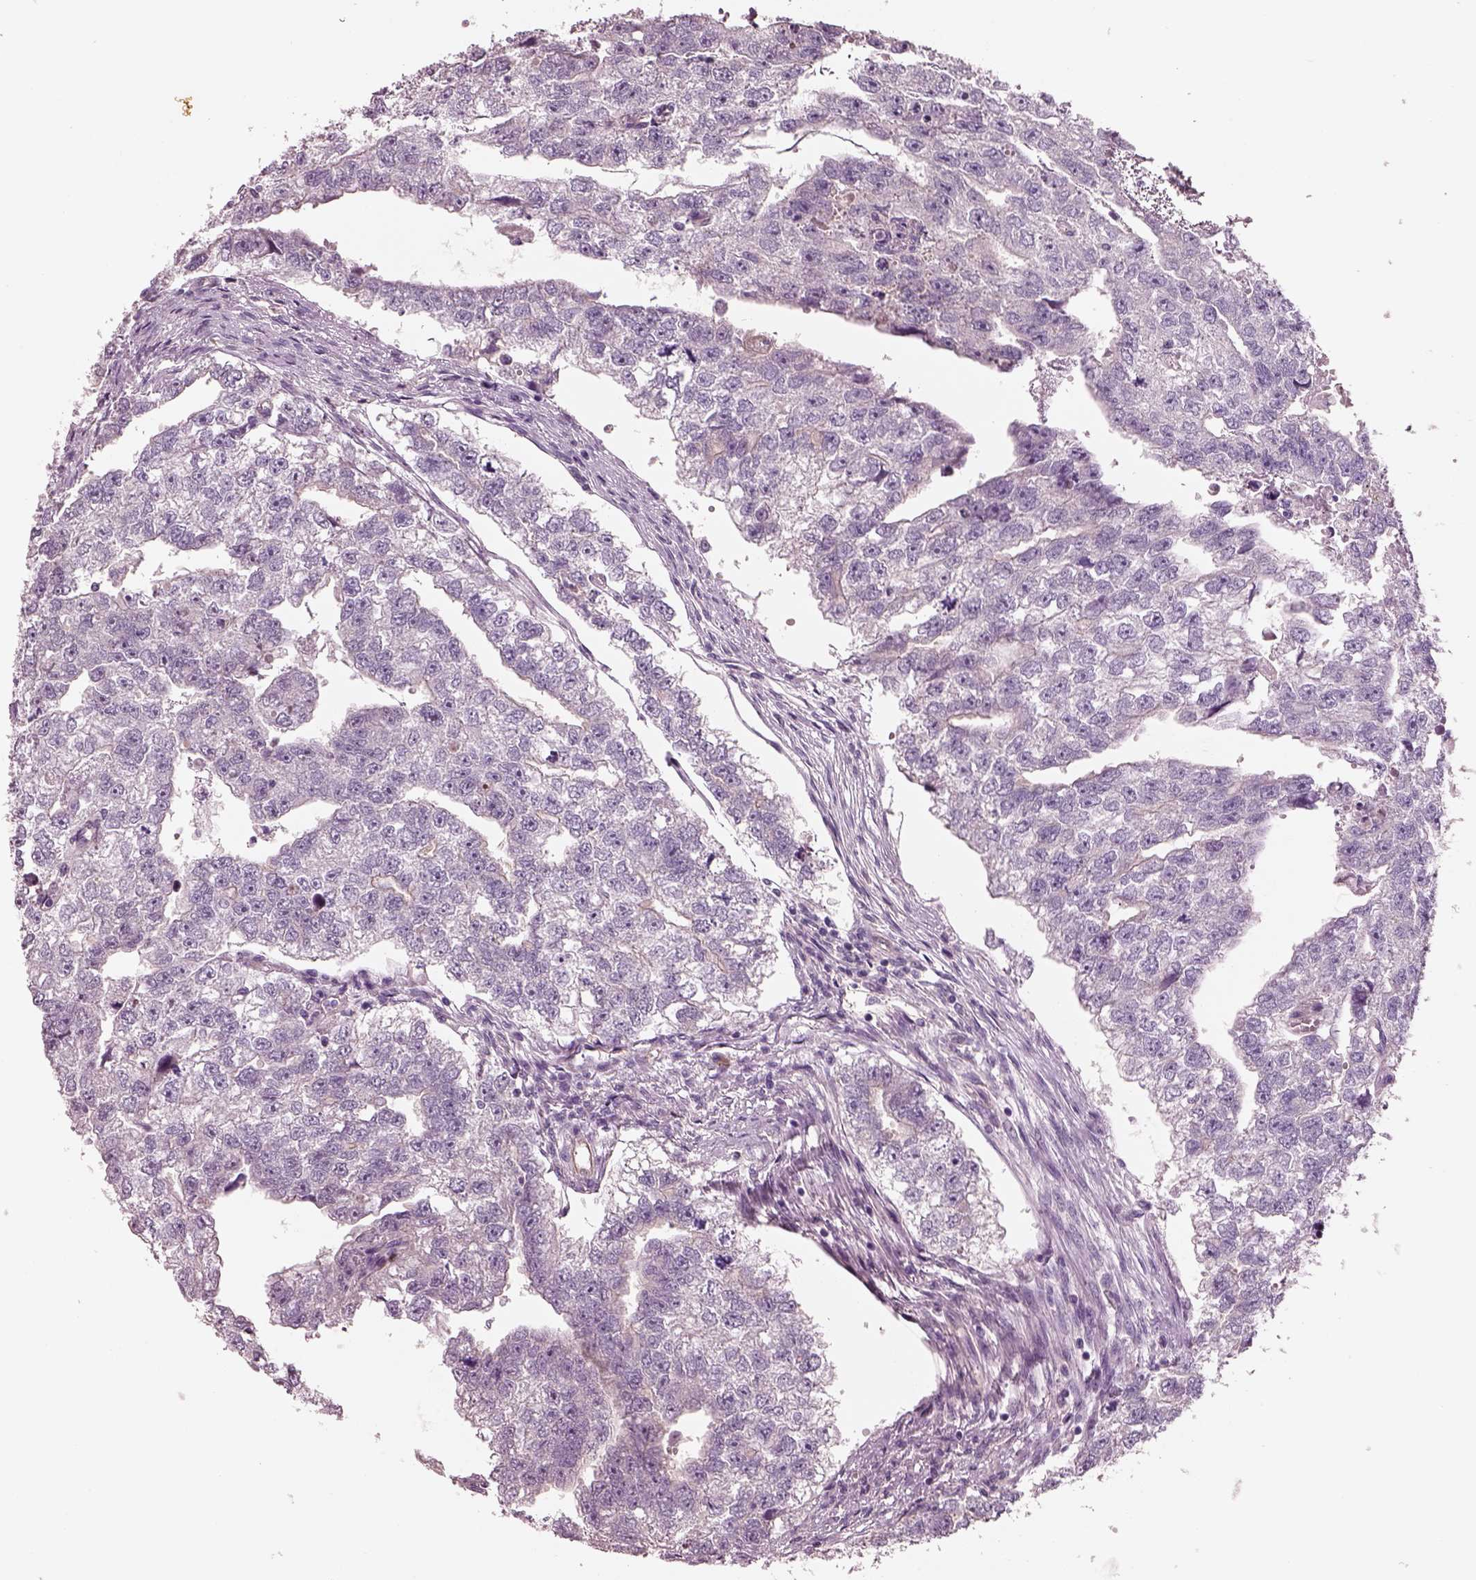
{"staining": {"intensity": "negative", "quantity": "none", "location": "none"}, "tissue": "testis cancer", "cell_type": "Tumor cells", "image_type": "cancer", "snomed": [{"axis": "morphology", "description": "Carcinoma, Embryonal, NOS"}, {"axis": "morphology", "description": "Teratoma, malignant, NOS"}, {"axis": "topography", "description": "Testis"}], "caption": "Immunohistochemistry (IHC) photomicrograph of neoplastic tissue: testis malignant teratoma stained with DAB (3,3'-diaminobenzidine) shows no significant protein expression in tumor cells.", "gene": "IGLL1", "patient": {"sex": "male", "age": 44}}